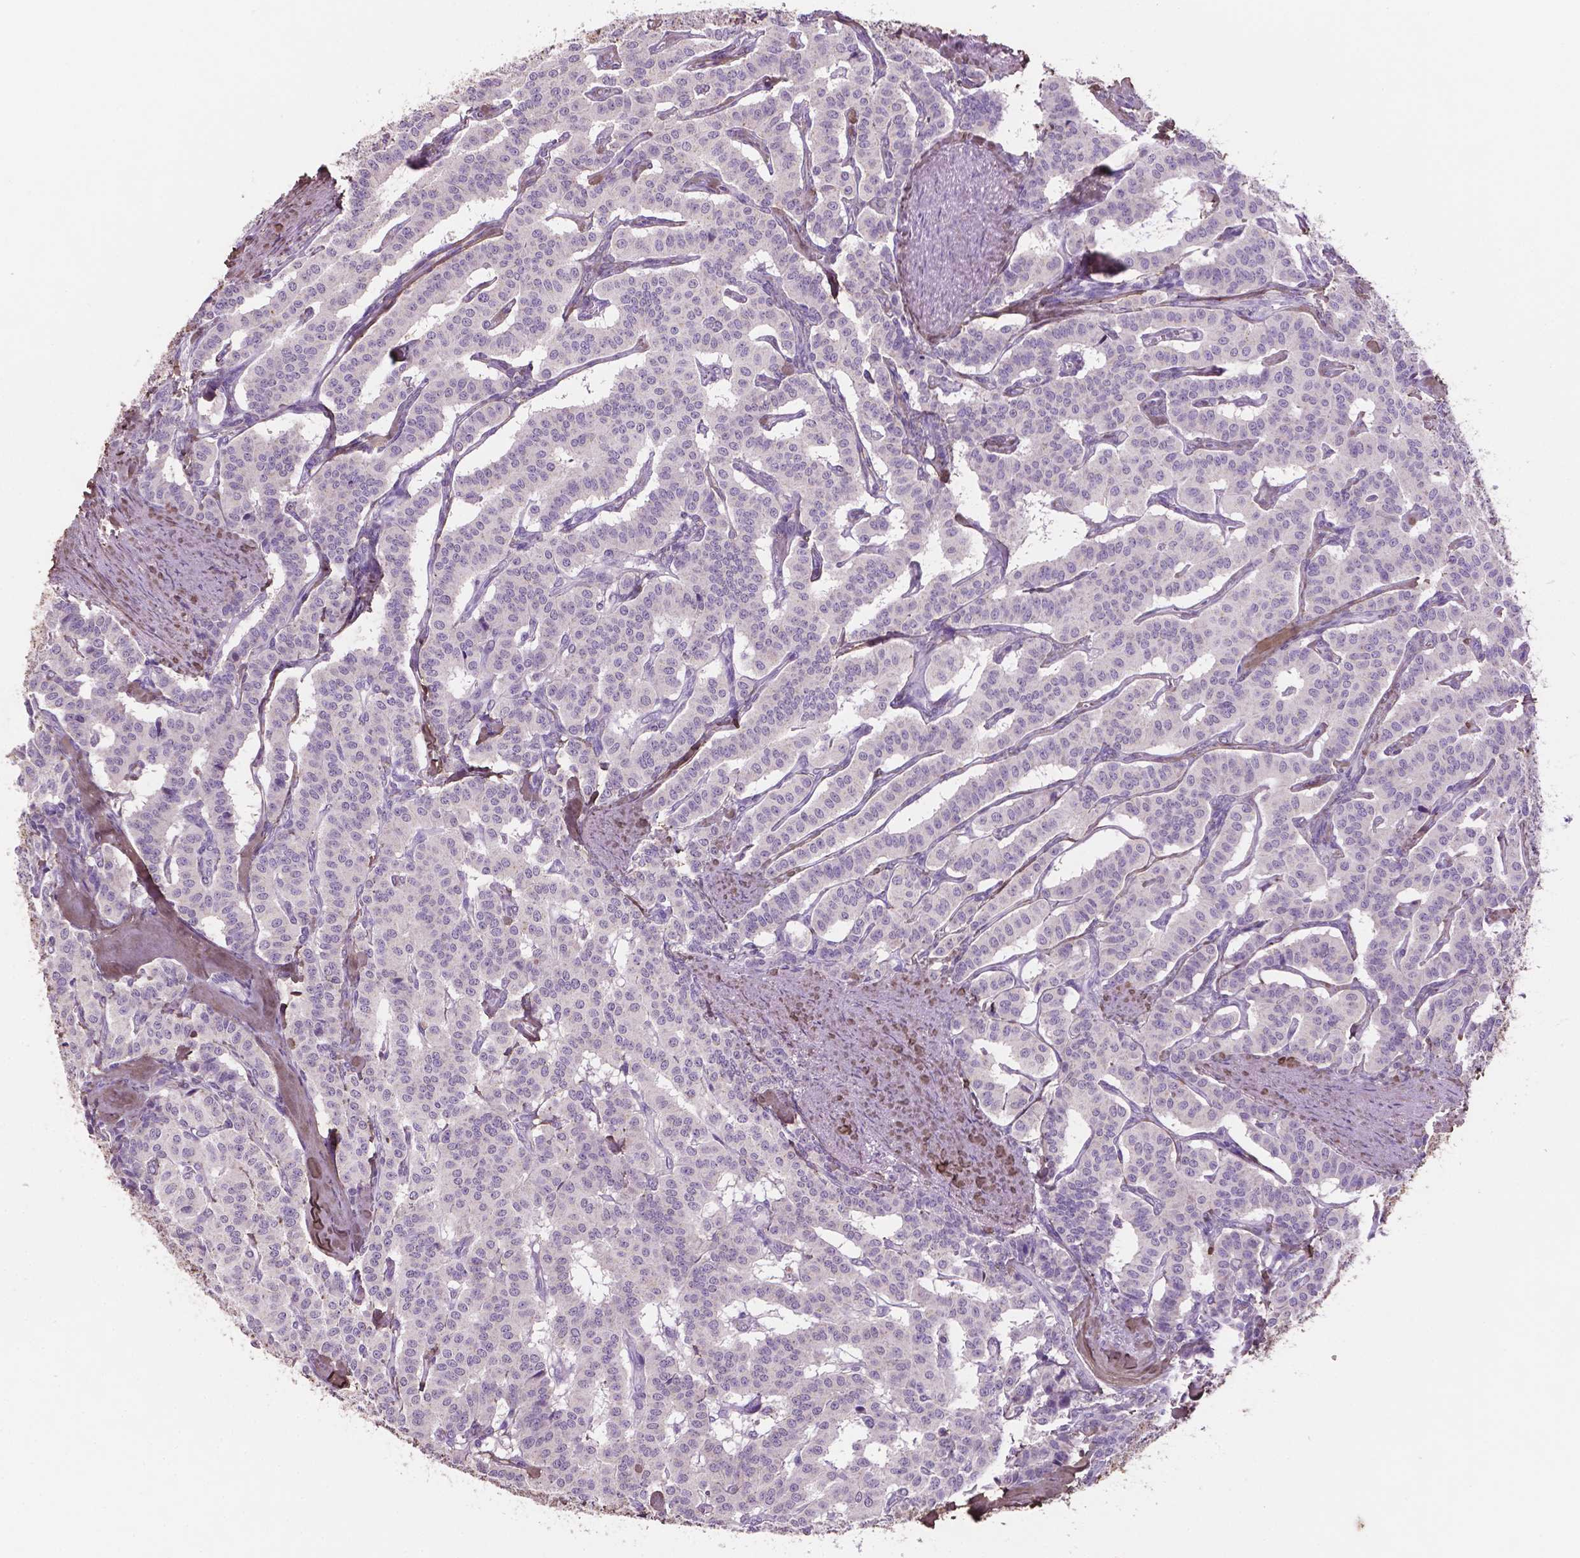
{"staining": {"intensity": "negative", "quantity": "none", "location": "none"}, "tissue": "carcinoid", "cell_type": "Tumor cells", "image_type": "cancer", "snomed": [{"axis": "morphology", "description": "Carcinoid, malignant, NOS"}, {"axis": "topography", "description": "Lung"}], "caption": "A histopathology image of human malignant carcinoid is negative for staining in tumor cells. (Stains: DAB immunohistochemistry (IHC) with hematoxylin counter stain, Microscopy: brightfield microscopy at high magnification).", "gene": "DLG2", "patient": {"sex": "female", "age": 46}}